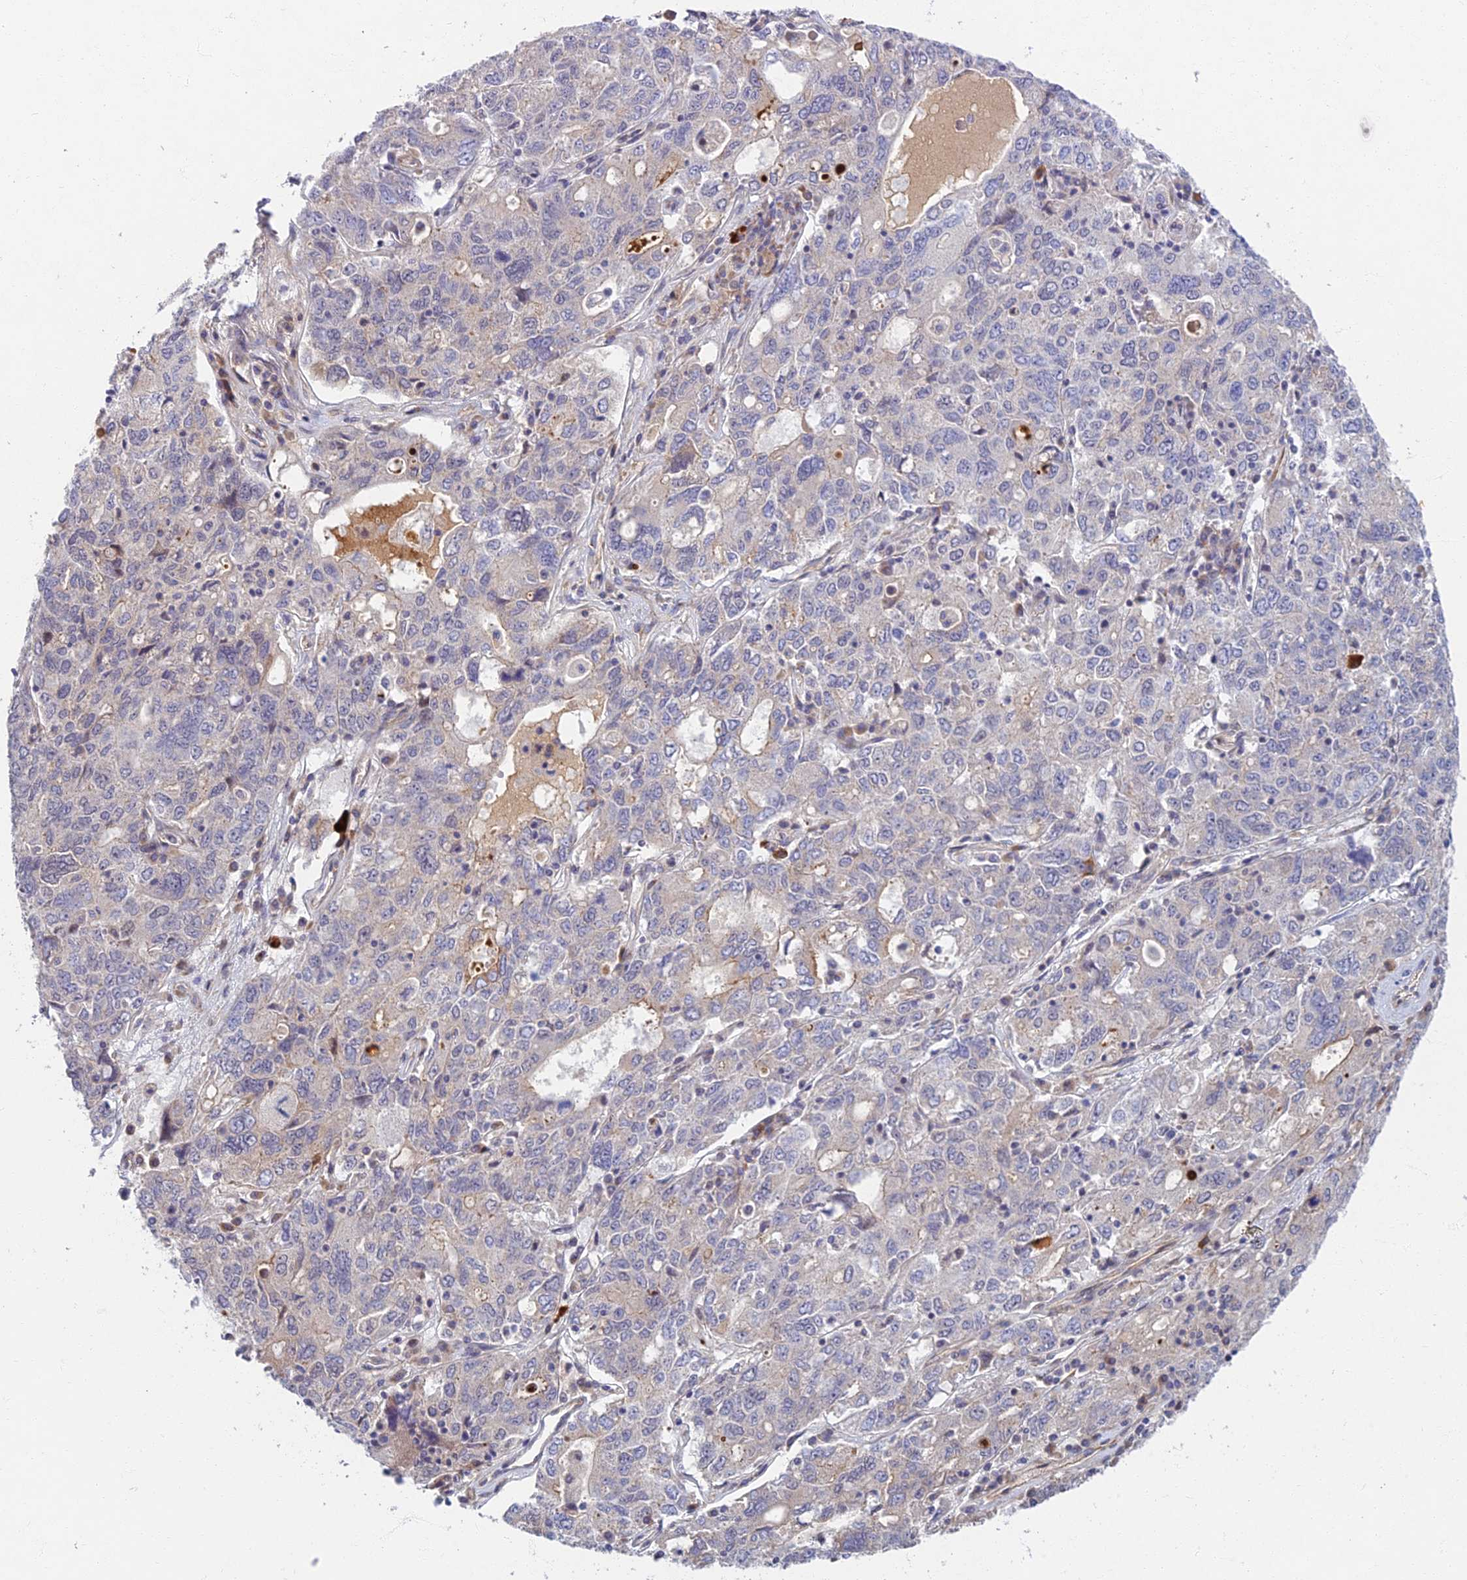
{"staining": {"intensity": "negative", "quantity": "none", "location": "none"}, "tissue": "ovarian cancer", "cell_type": "Tumor cells", "image_type": "cancer", "snomed": [{"axis": "morphology", "description": "Carcinoma, endometroid"}, {"axis": "topography", "description": "Ovary"}], "caption": "A high-resolution micrograph shows immunohistochemistry staining of ovarian cancer (endometroid carcinoma), which reveals no significant staining in tumor cells.", "gene": "RHBDL2", "patient": {"sex": "female", "age": 62}}